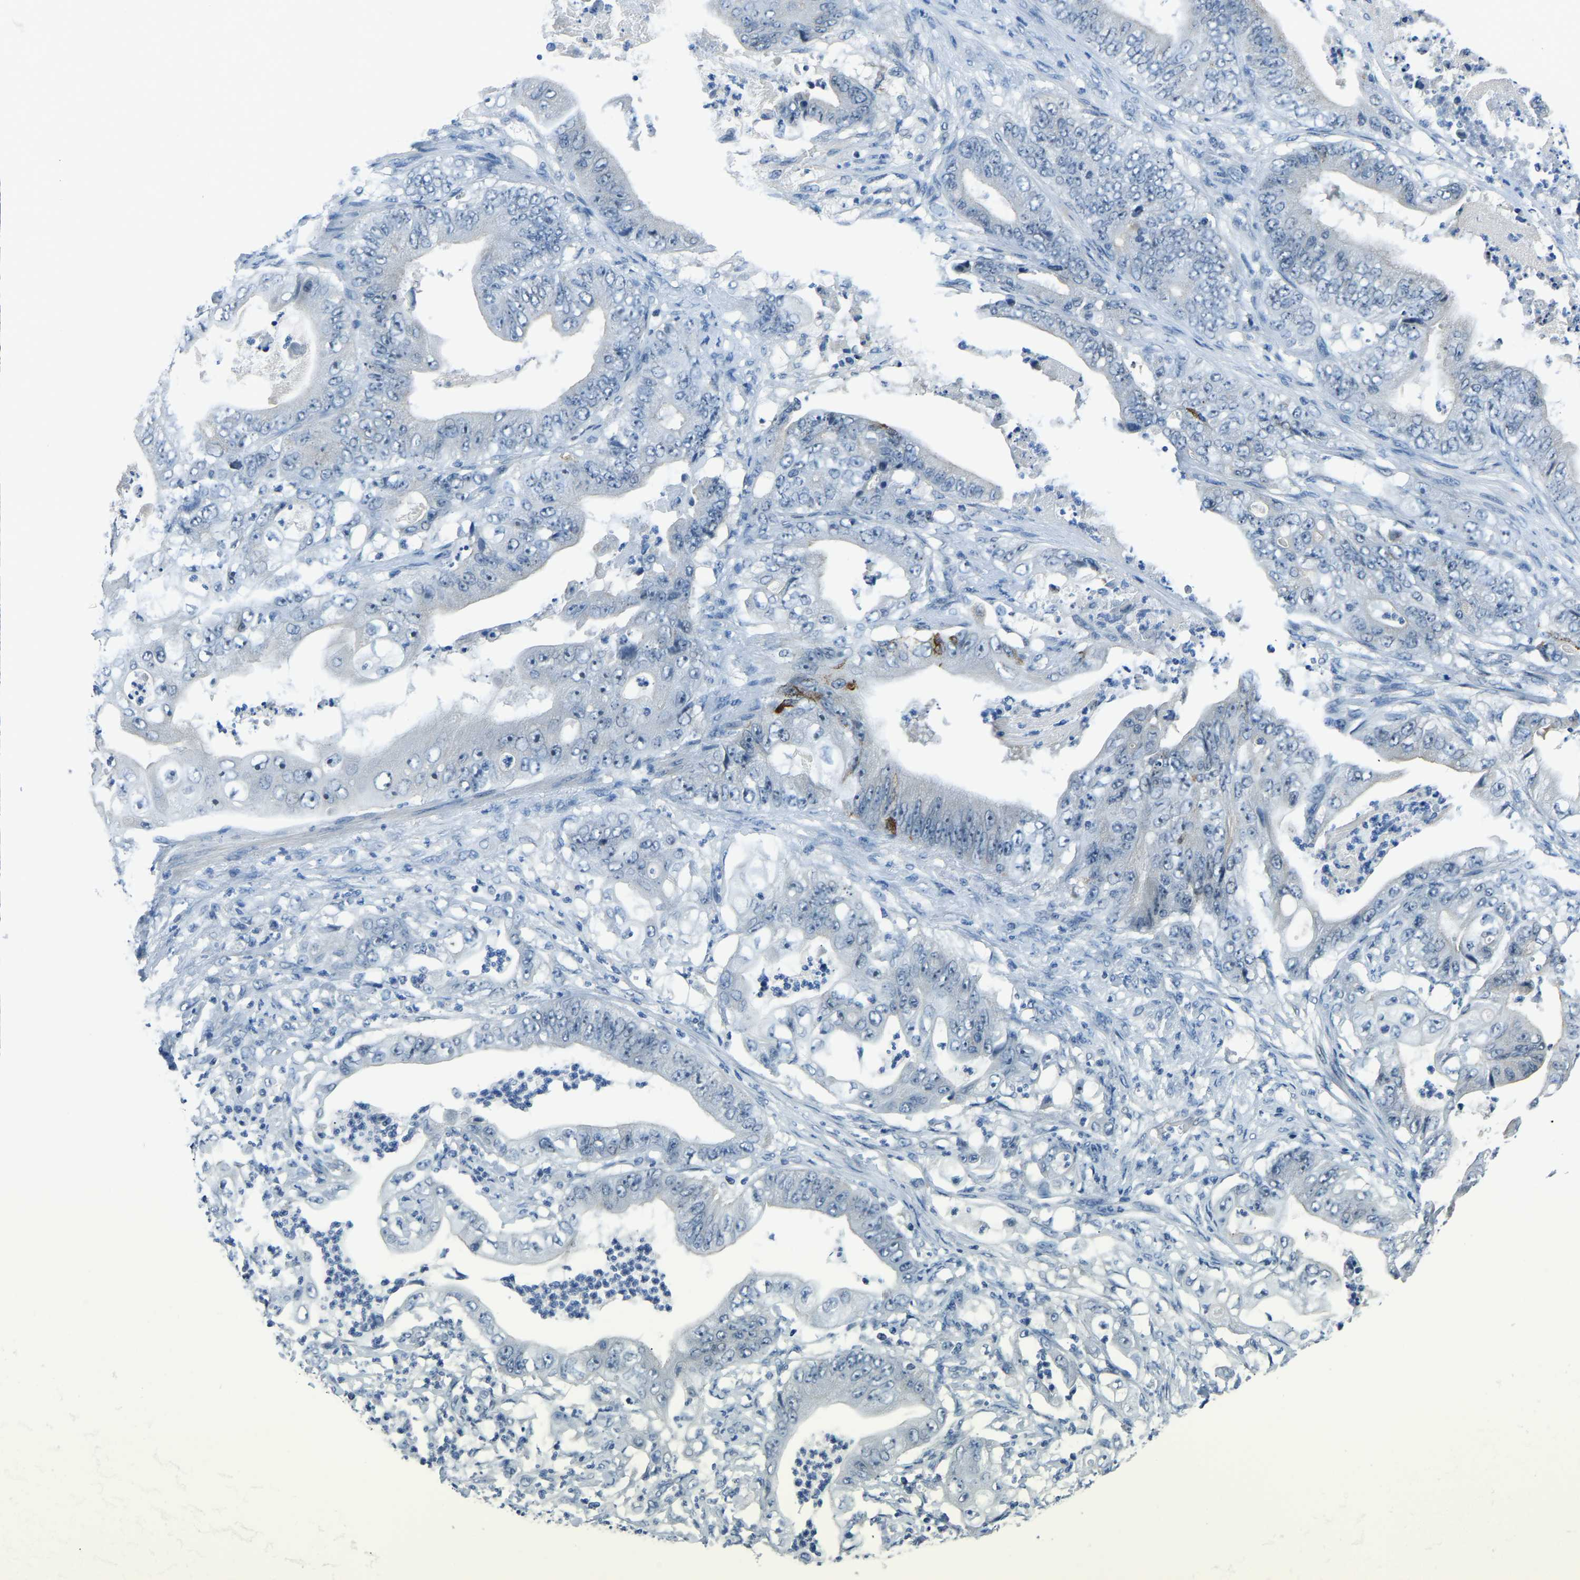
{"staining": {"intensity": "negative", "quantity": "none", "location": "none"}, "tissue": "stomach cancer", "cell_type": "Tumor cells", "image_type": "cancer", "snomed": [{"axis": "morphology", "description": "Adenocarcinoma, NOS"}, {"axis": "topography", "description": "Stomach"}], "caption": "Tumor cells show no significant positivity in adenocarcinoma (stomach).", "gene": "RRP1", "patient": {"sex": "female", "age": 73}}